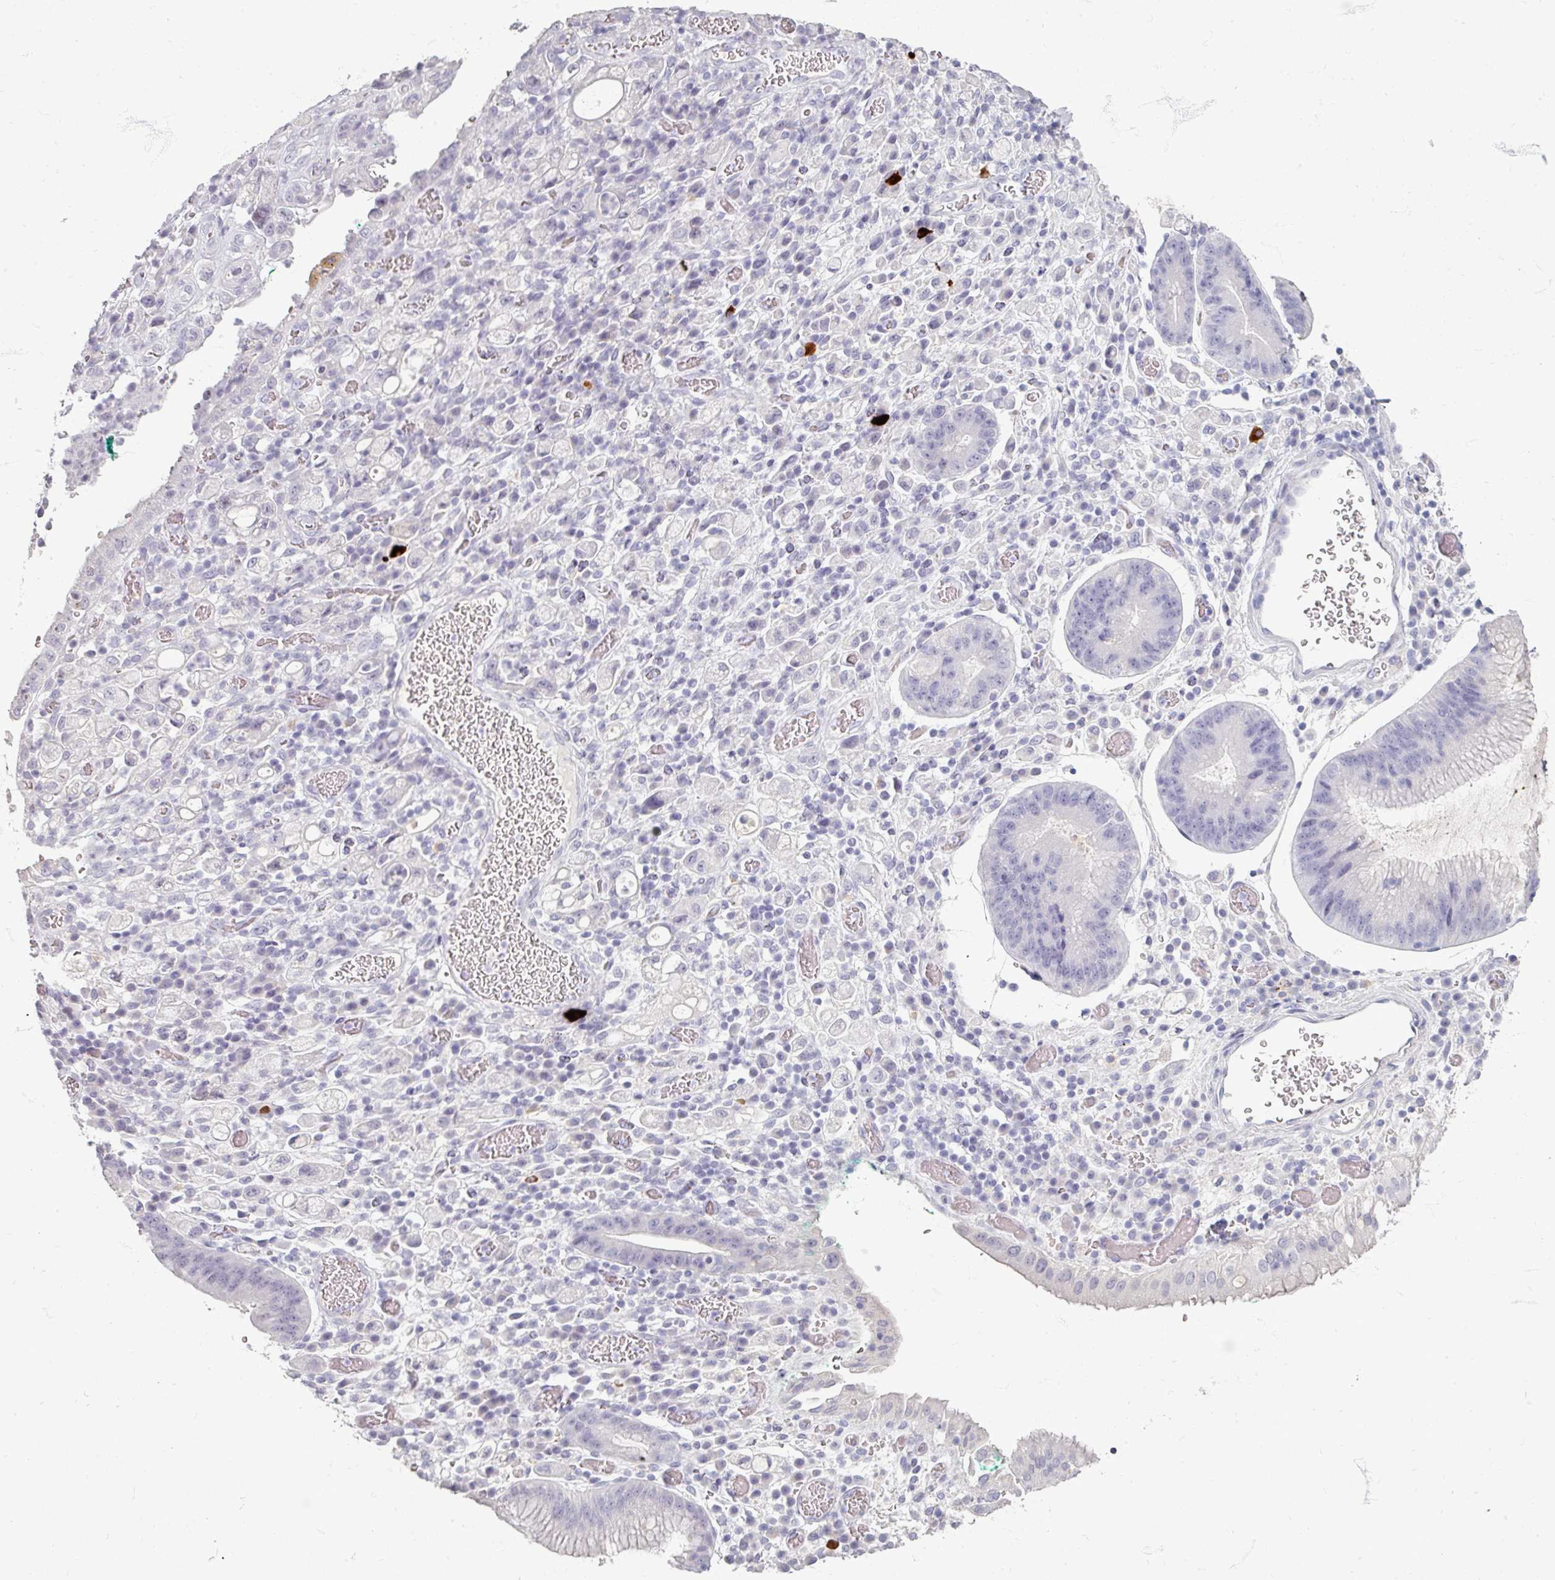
{"staining": {"intensity": "negative", "quantity": "none", "location": "none"}, "tissue": "stomach cancer", "cell_type": "Tumor cells", "image_type": "cancer", "snomed": [{"axis": "morphology", "description": "Adenocarcinoma, NOS"}, {"axis": "topography", "description": "Stomach"}], "caption": "Stomach cancer (adenocarcinoma) was stained to show a protein in brown. There is no significant staining in tumor cells. (DAB IHC, high magnification).", "gene": "ZNF878", "patient": {"sex": "male", "age": 77}}